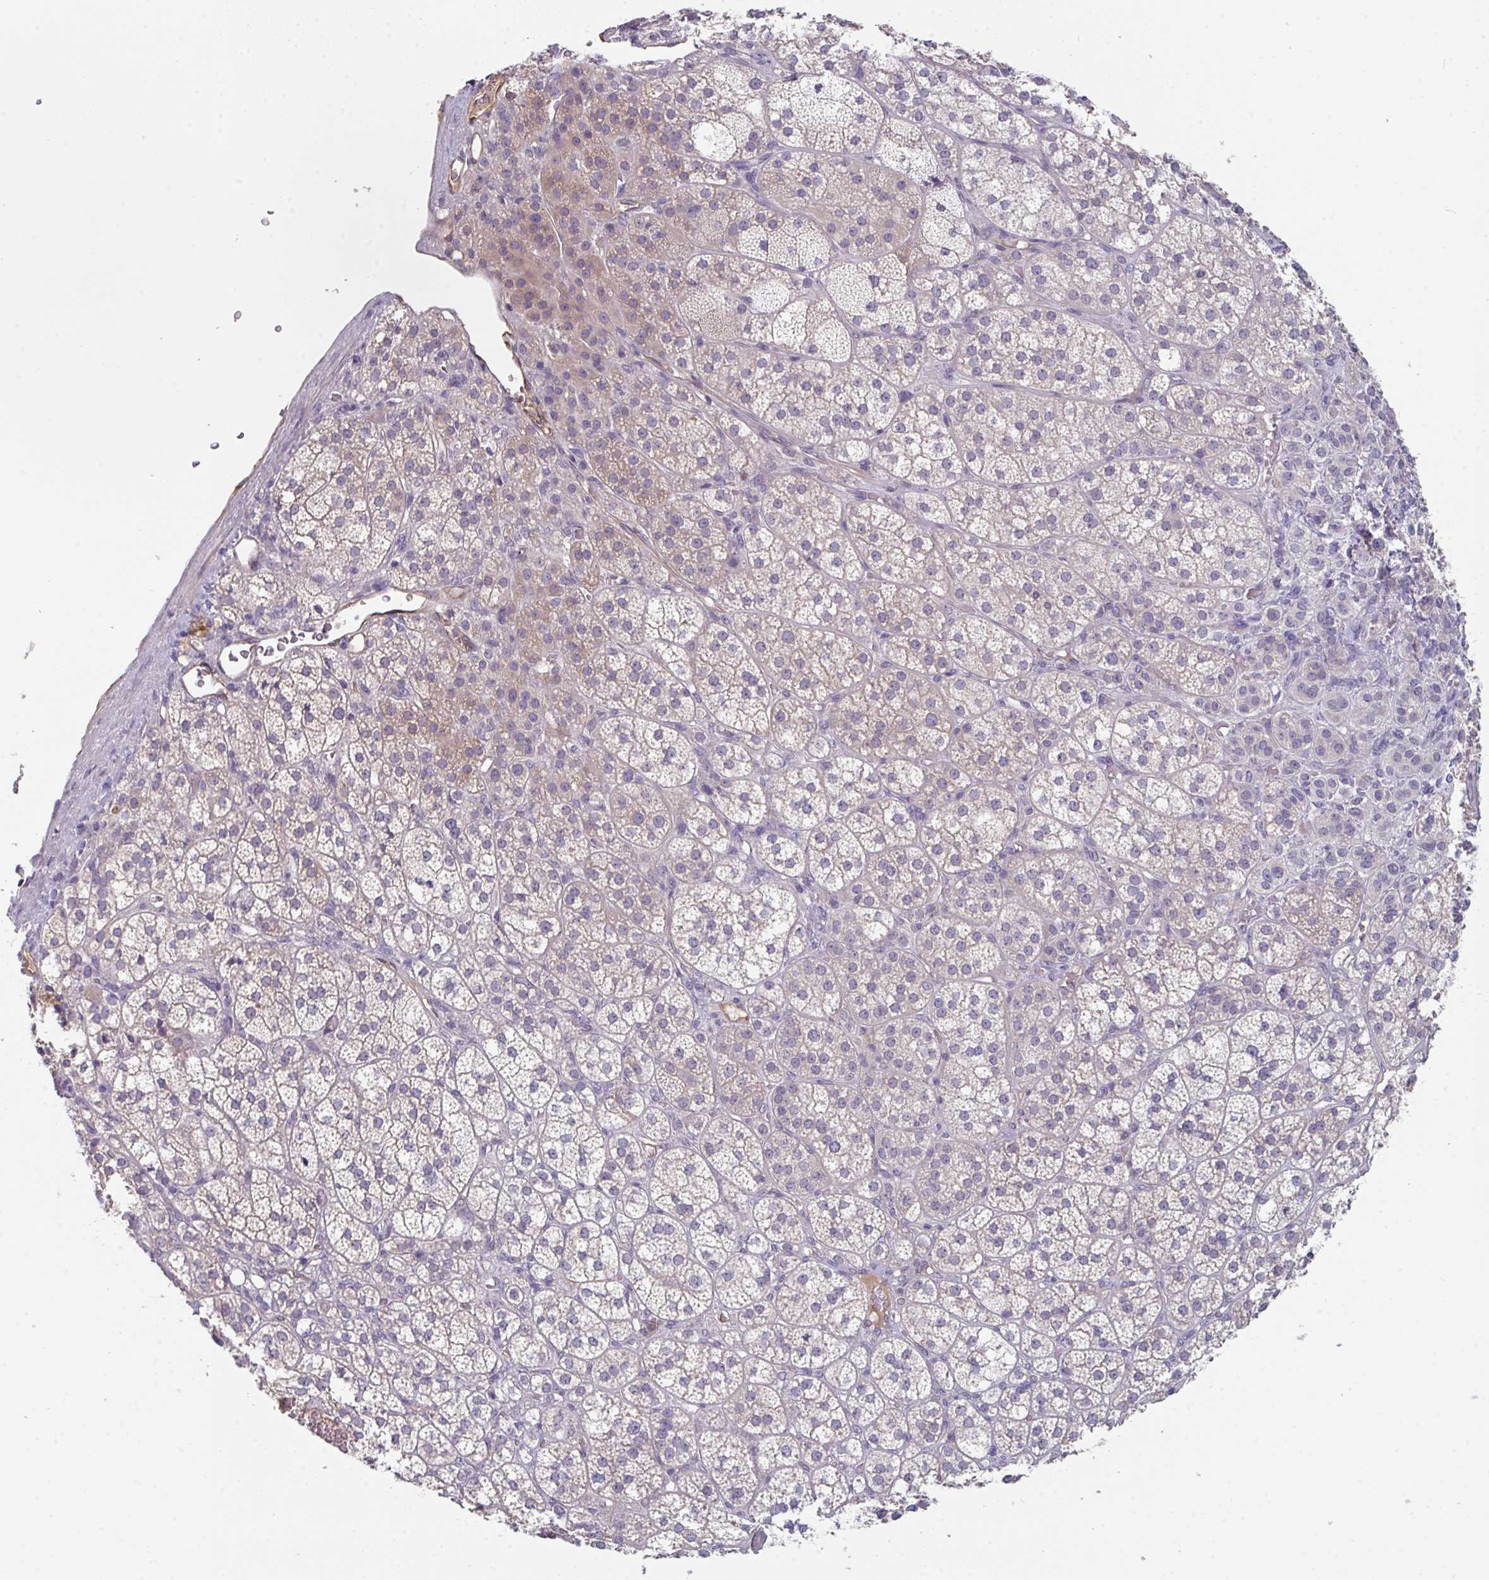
{"staining": {"intensity": "moderate", "quantity": "<25%", "location": "cytoplasmic/membranous"}, "tissue": "adrenal gland", "cell_type": "Glandular cells", "image_type": "normal", "snomed": [{"axis": "morphology", "description": "Normal tissue, NOS"}, {"axis": "topography", "description": "Adrenal gland"}], "caption": "Approximately <25% of glandular cells in unremarkable adrenal gland reveal moderate cytoplasmic/membranous protein positivity as visualized by brown immunohistochemical staining.", "gene": "HGFAC", "patient": {"sex": "female", "age": 60}}